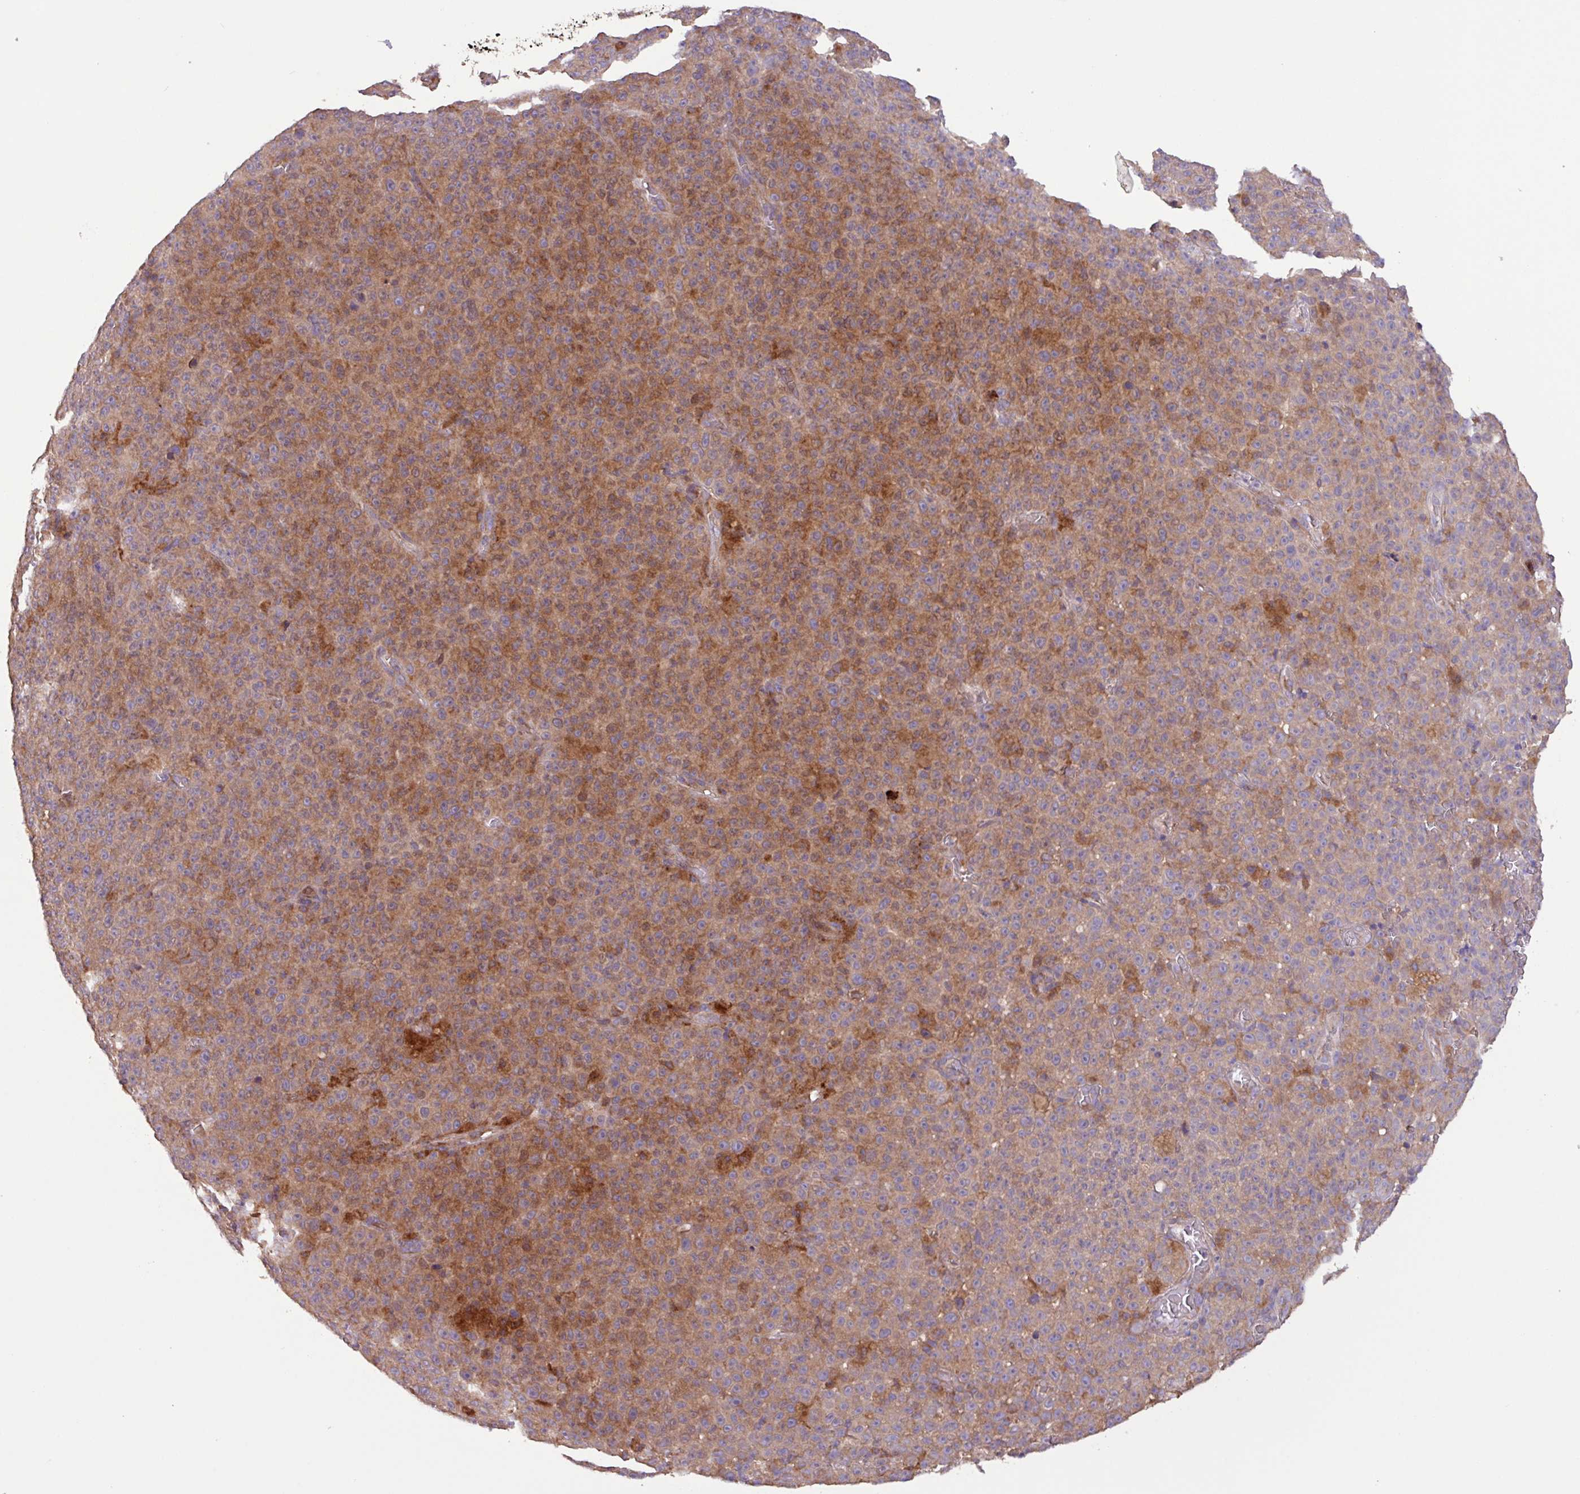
{"staining": {"intensity": "moderate", "quantity": ">75%", "location": "cytoplasmic/membranous"}, "tissue": "melanoma", "cell_type": "Tumor cells", "image_type": "cancer", "snomed": [{"axis": "morphology", "description": "Malignant melanoma, NOS"}, {"axis": "topography", "description": "Skin"}], "caption": "Human melanoma stained with a protein marker shows moderate staining in tumor cells.", "gene": "PTPRQ", "patient": {"sex": "female", "age": 82}}